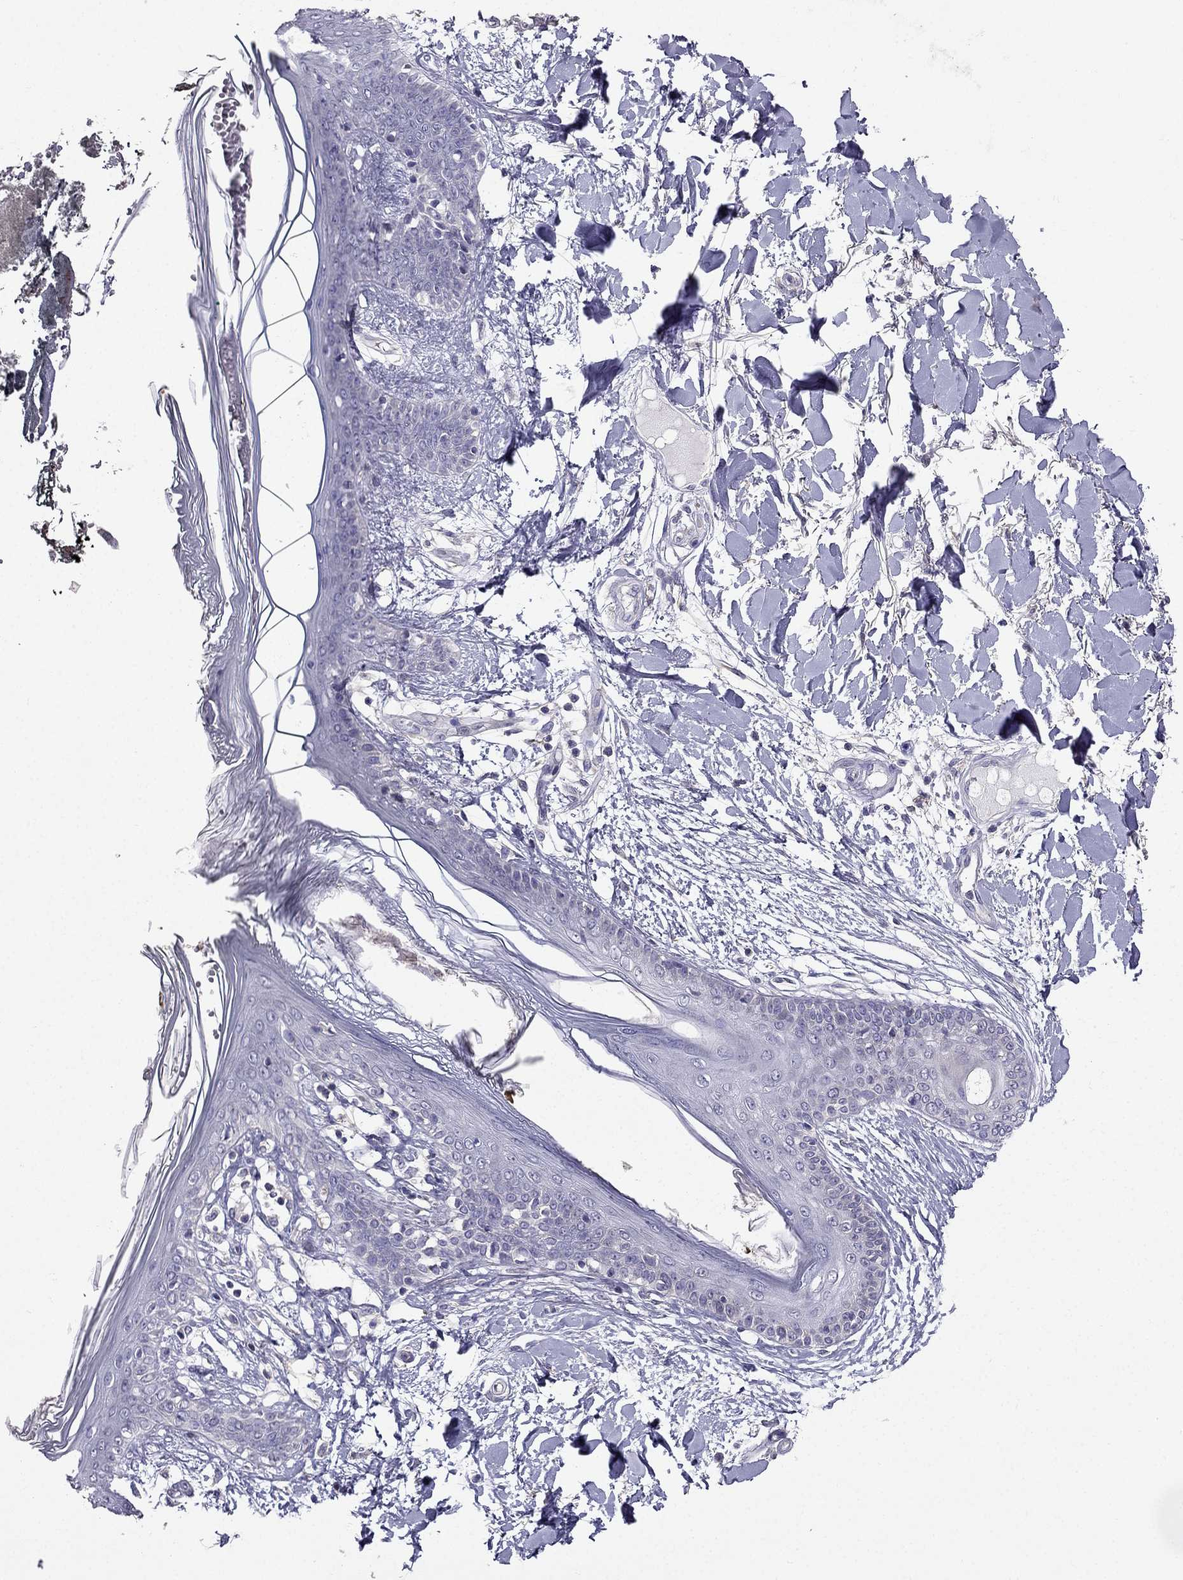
{"staining": {"intensity": "negative", "quantity": "none", "location": "none"}, "tissue": "skin", "cell_type": "Fibroblasts", "image_type": "normal", "snomed": [{"axis": "morphology", "description": "Normal tissue, NOS"}, {"axis": "topography", "description": "Skin"}], "caption": "Immunohistochemistry (IHC) micrograph of benign skin: skin stained with DAB reveals no significant protein staining in fibroblasts. Brightfield microscopy of IHC stained with DAB (brown) and hematoxylin (blue), captured at high magnification.", "gene": "AS3MT", "patient": {"sex": "female", "age": 34}}